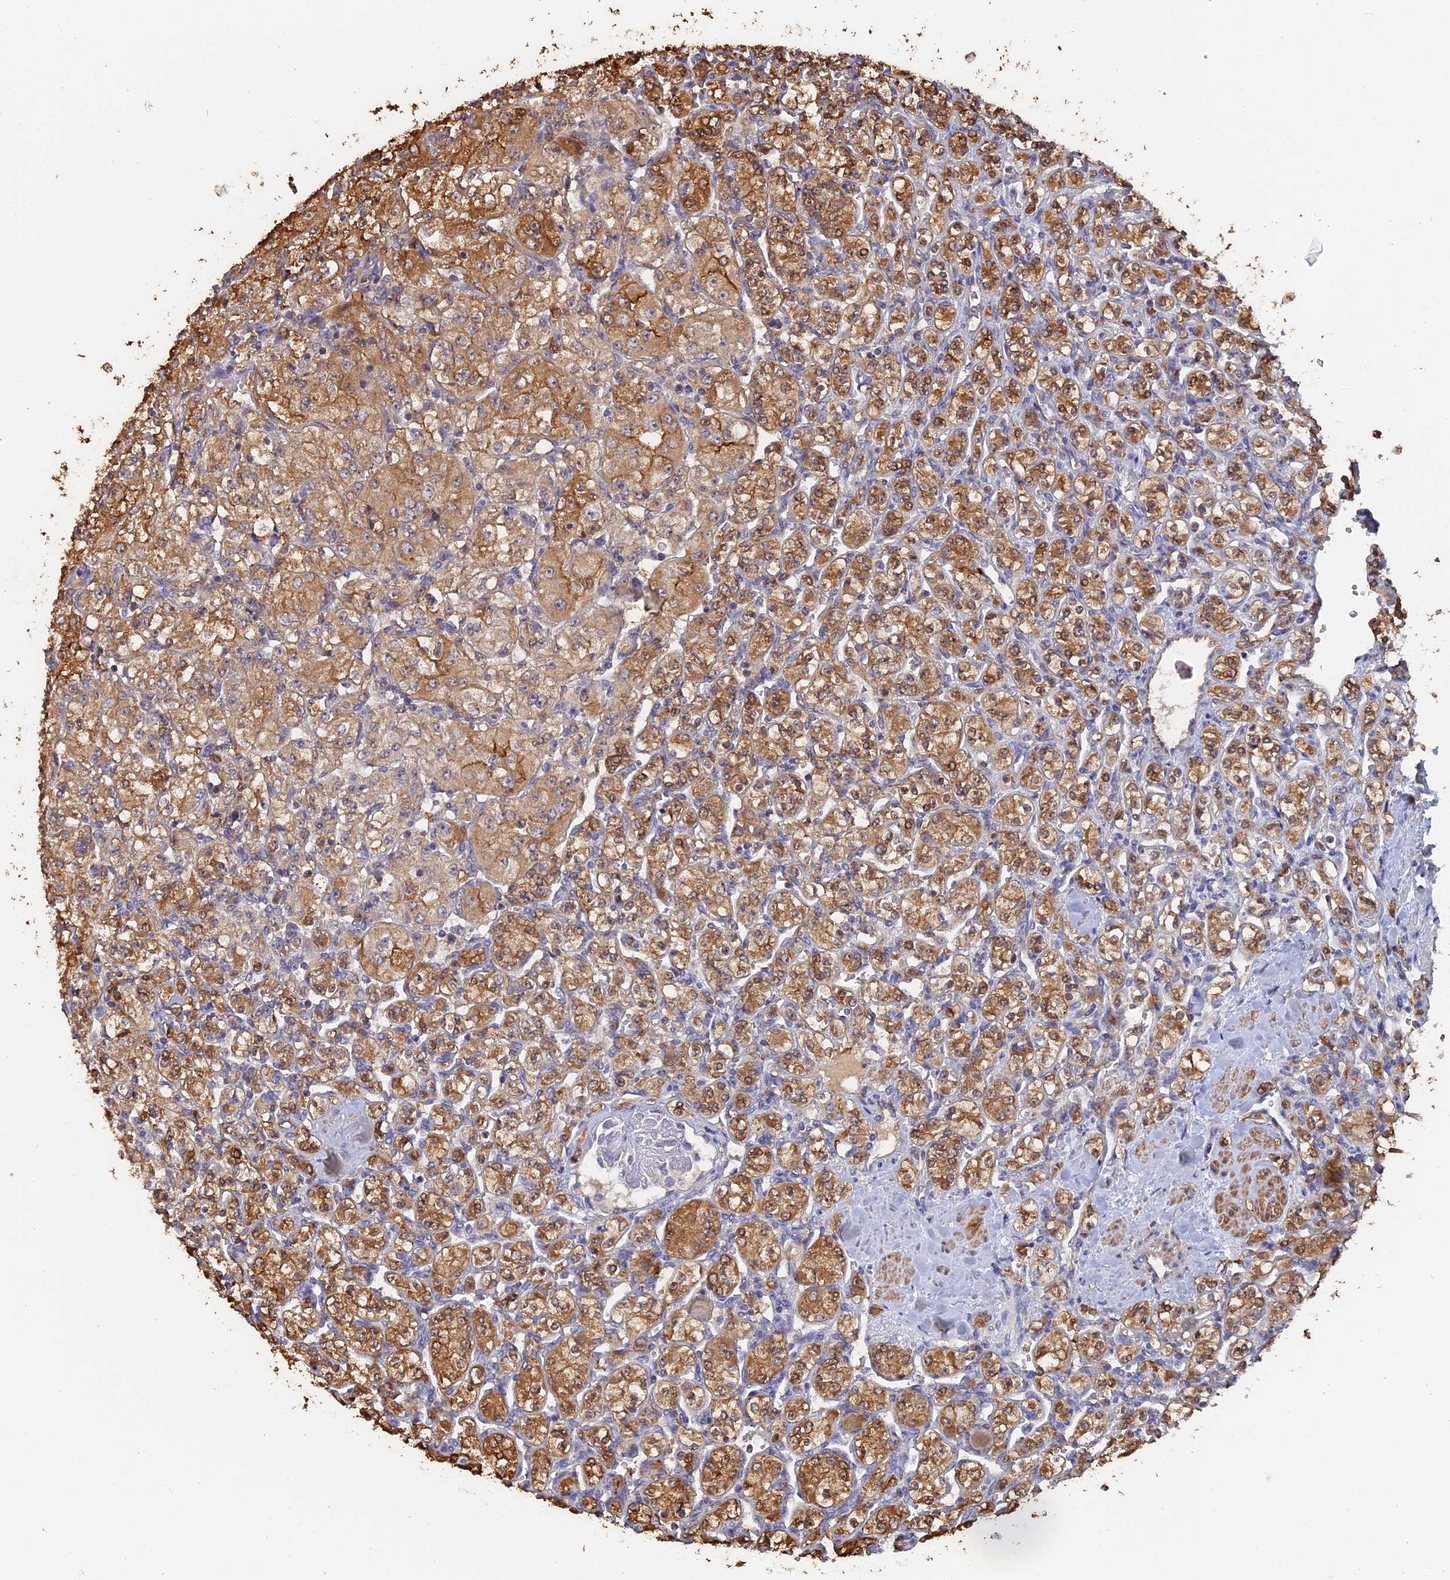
{"staining": {"intensity": "moderate", "quantity": ">75%", "location": "cytoplasmic/membranous"}, "tissue": "renal cancer", "cell_type": "Tumor cells", "image_type": "cancer", "snomed": [{"axis": "morphology", "description": "Adenocarcinoma, NOS"}, {"axis": "topography", "description": "Kidney"}], "caption": "Protein expression analysis of human renal cancer (adenocarcinoma) reveals moderate cytoplasmic/membranous positivity in about >75% of tumor cells.", "gene": "FAM98C", "patient": {"sex": "male", "age": 77}}